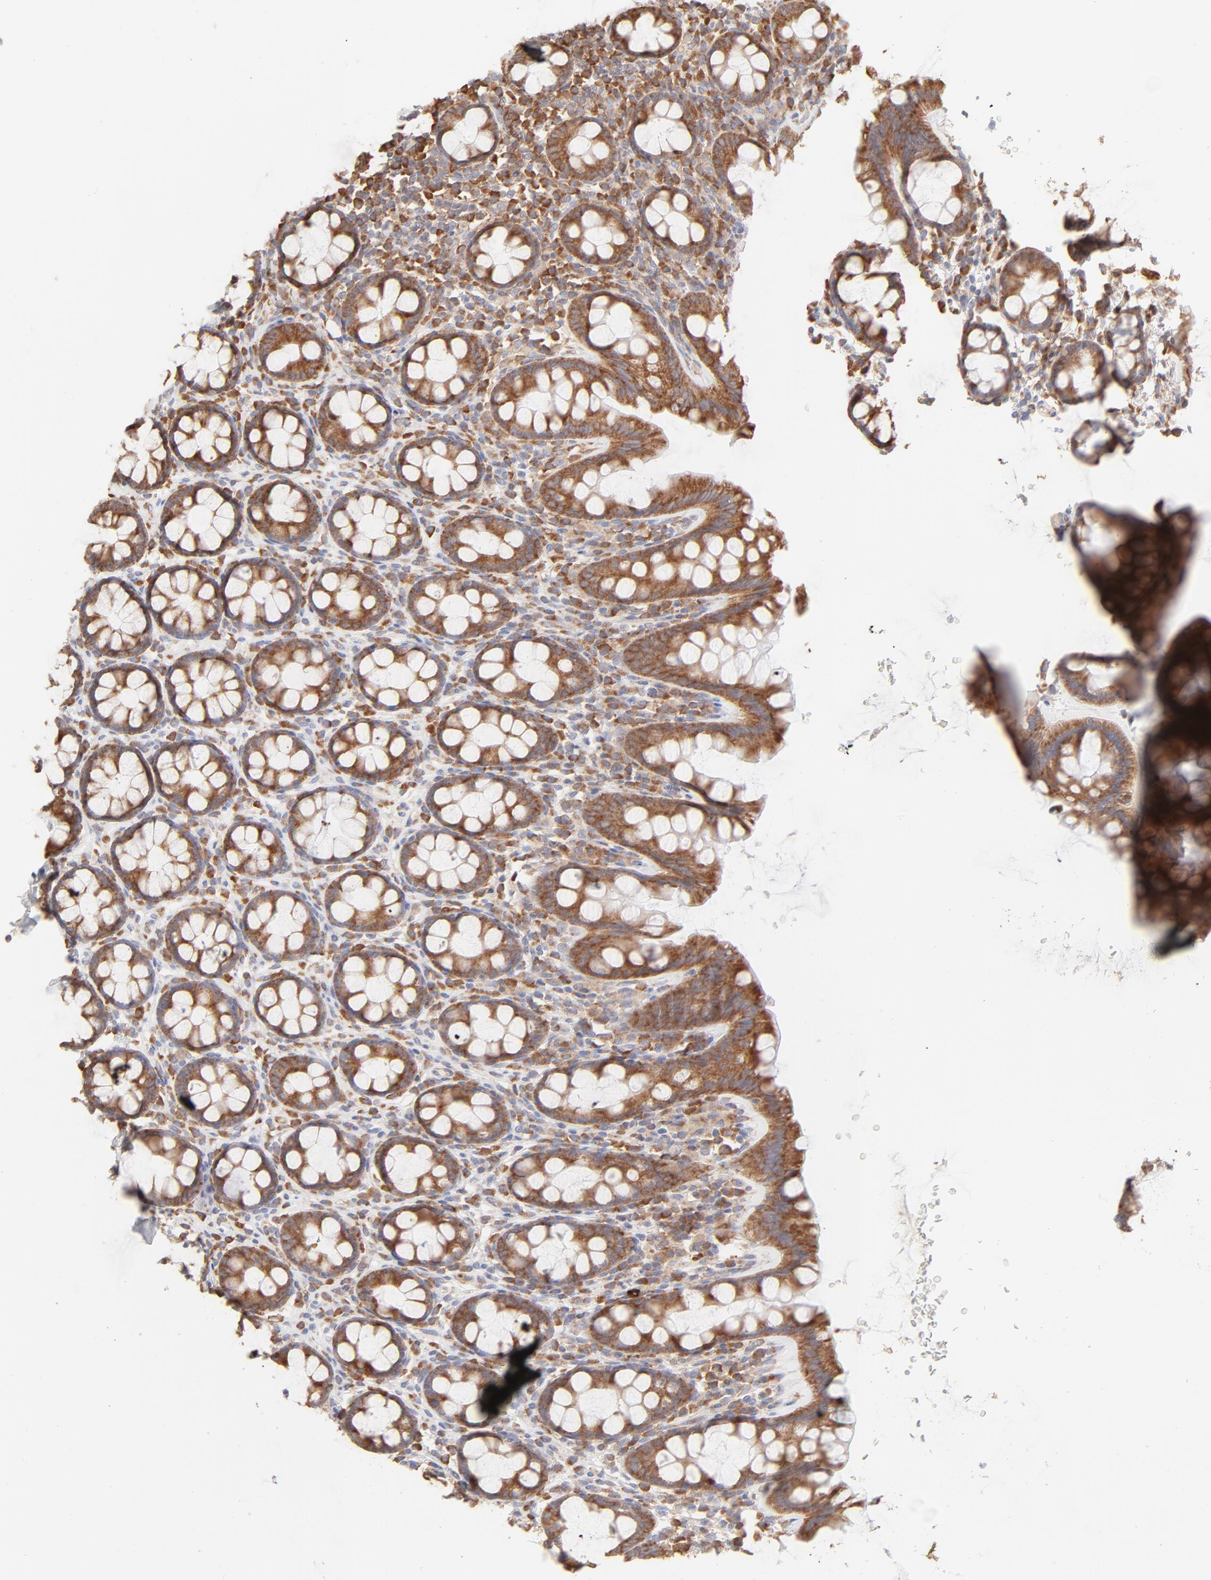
{"staining": {"intensity": "moderate", "quantity": ">75%", "location": "cytoplasmic/membranous"}, "tissue": "rectum", "cell_type": "Glandular cells", "image_type": "normal", "snomed": [{"axis": "morphology", "description": "Normal tissue, NOS"}, {"axis": "topography", "description": "Rectum"}], "caption": "This micrograph shows normal rectum stained with IHC to label a protein in brown. The cytoplasmic/membranous of glandular cells show moderate positivity for the protein. Nuclei are counter-stained blue.", "gene": "RPS21", "patient": {"sex": "male", "age": 92}}